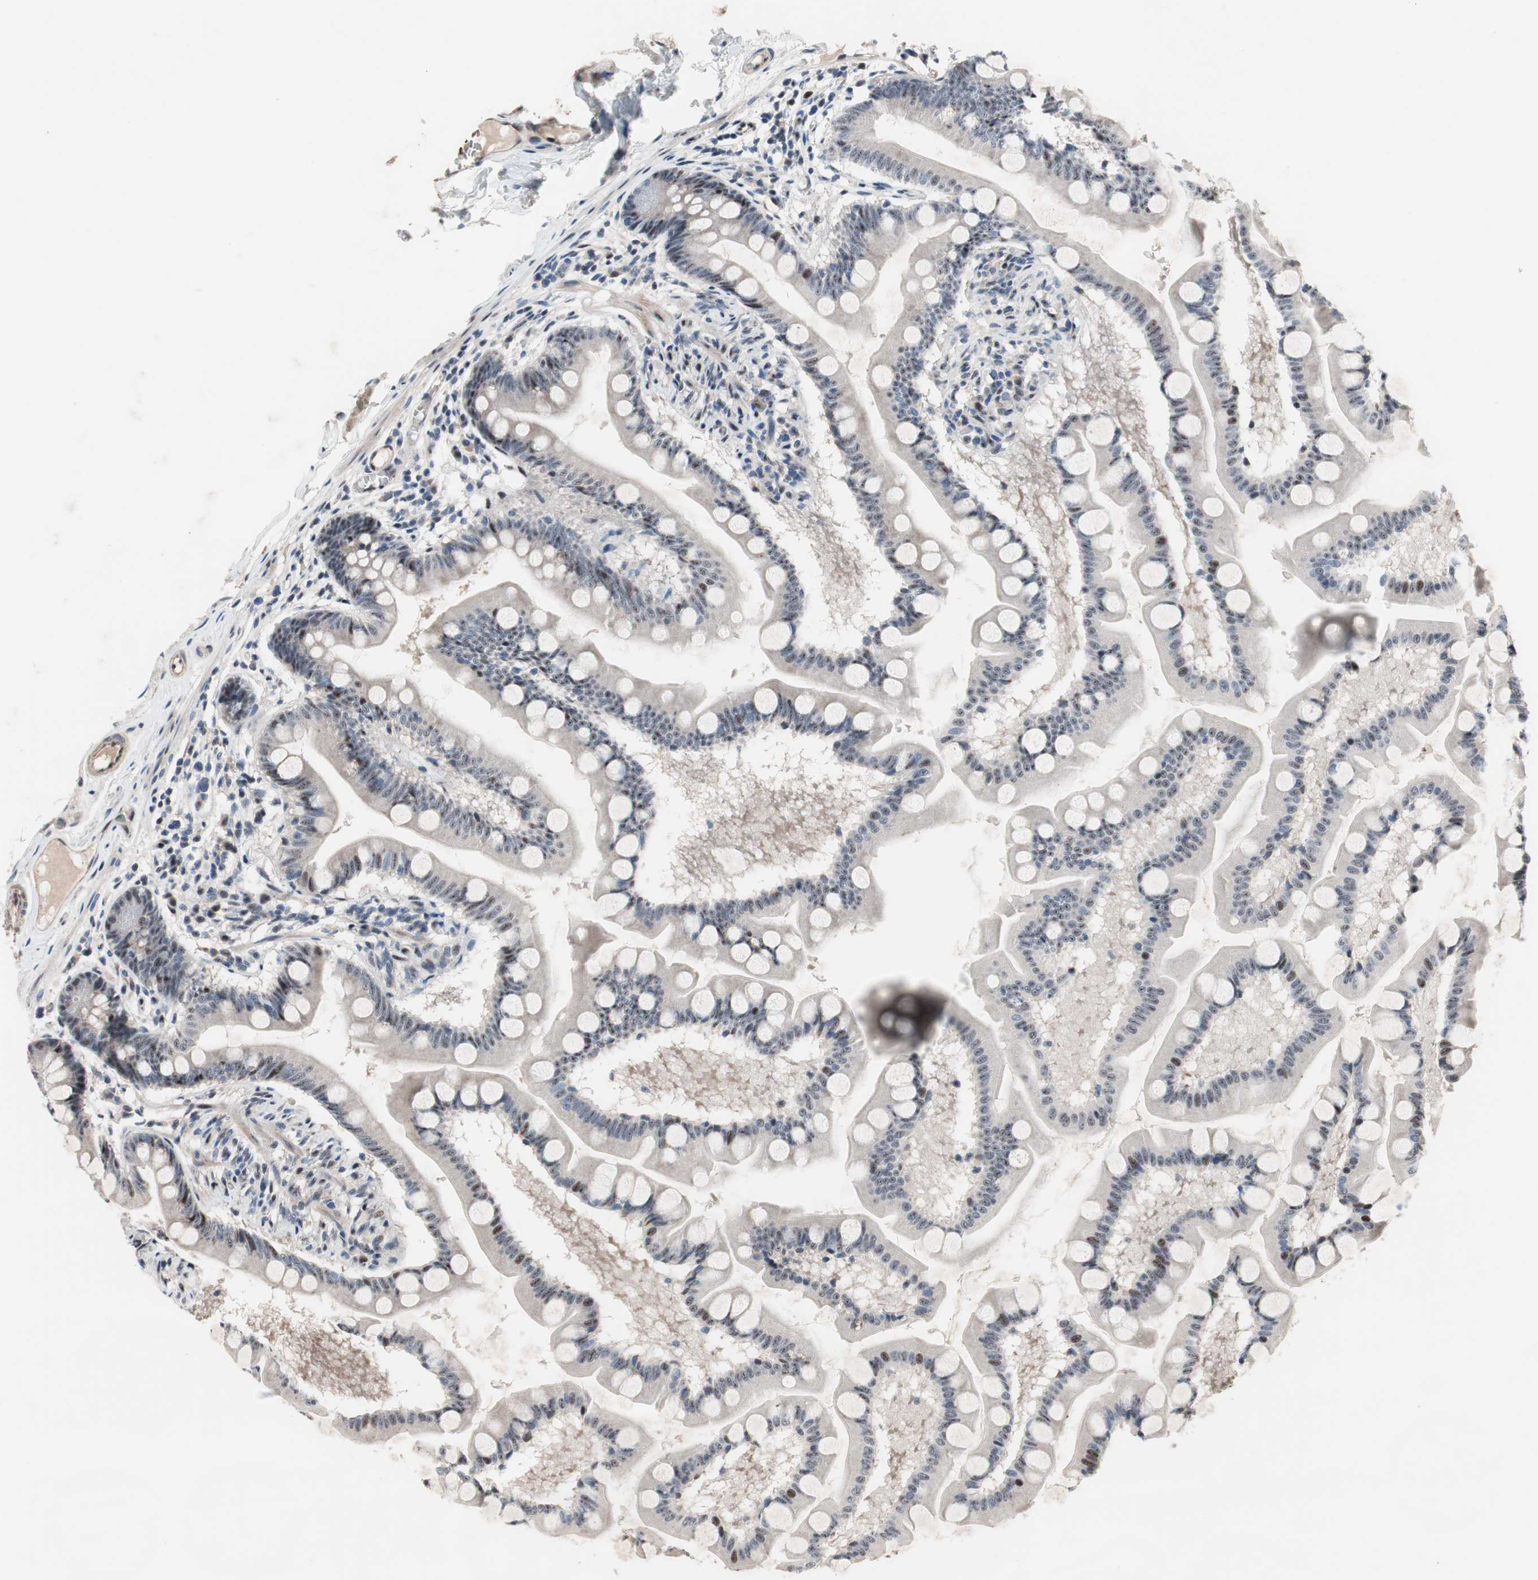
{"staining": {"intensity": "moderate", "quantity": "<25%", "location": "nuclear"}, "tissue": "small intestine", "cell_type": "Glandular cells", "image_type": "normal", "snomed": [{"axis": "morphology", "description": "Normal tissue, NOS"}, {"axis": "topography", "description": "Small intestine"}], "caption": "High-magnification brightfield microscopy of normal small intestine stained with DAB (3,3'-diaminobenzidine) (brown) and counterstained with hematoxylin (blue). glandular cells exhibit moderate nuclear expression is seen in about<25% of cells. Ihc stains the protein of interest in brown and the nuclei are stained blue.", "gene": "PINX1", "patient": {"sex": "male", "age": 41}}